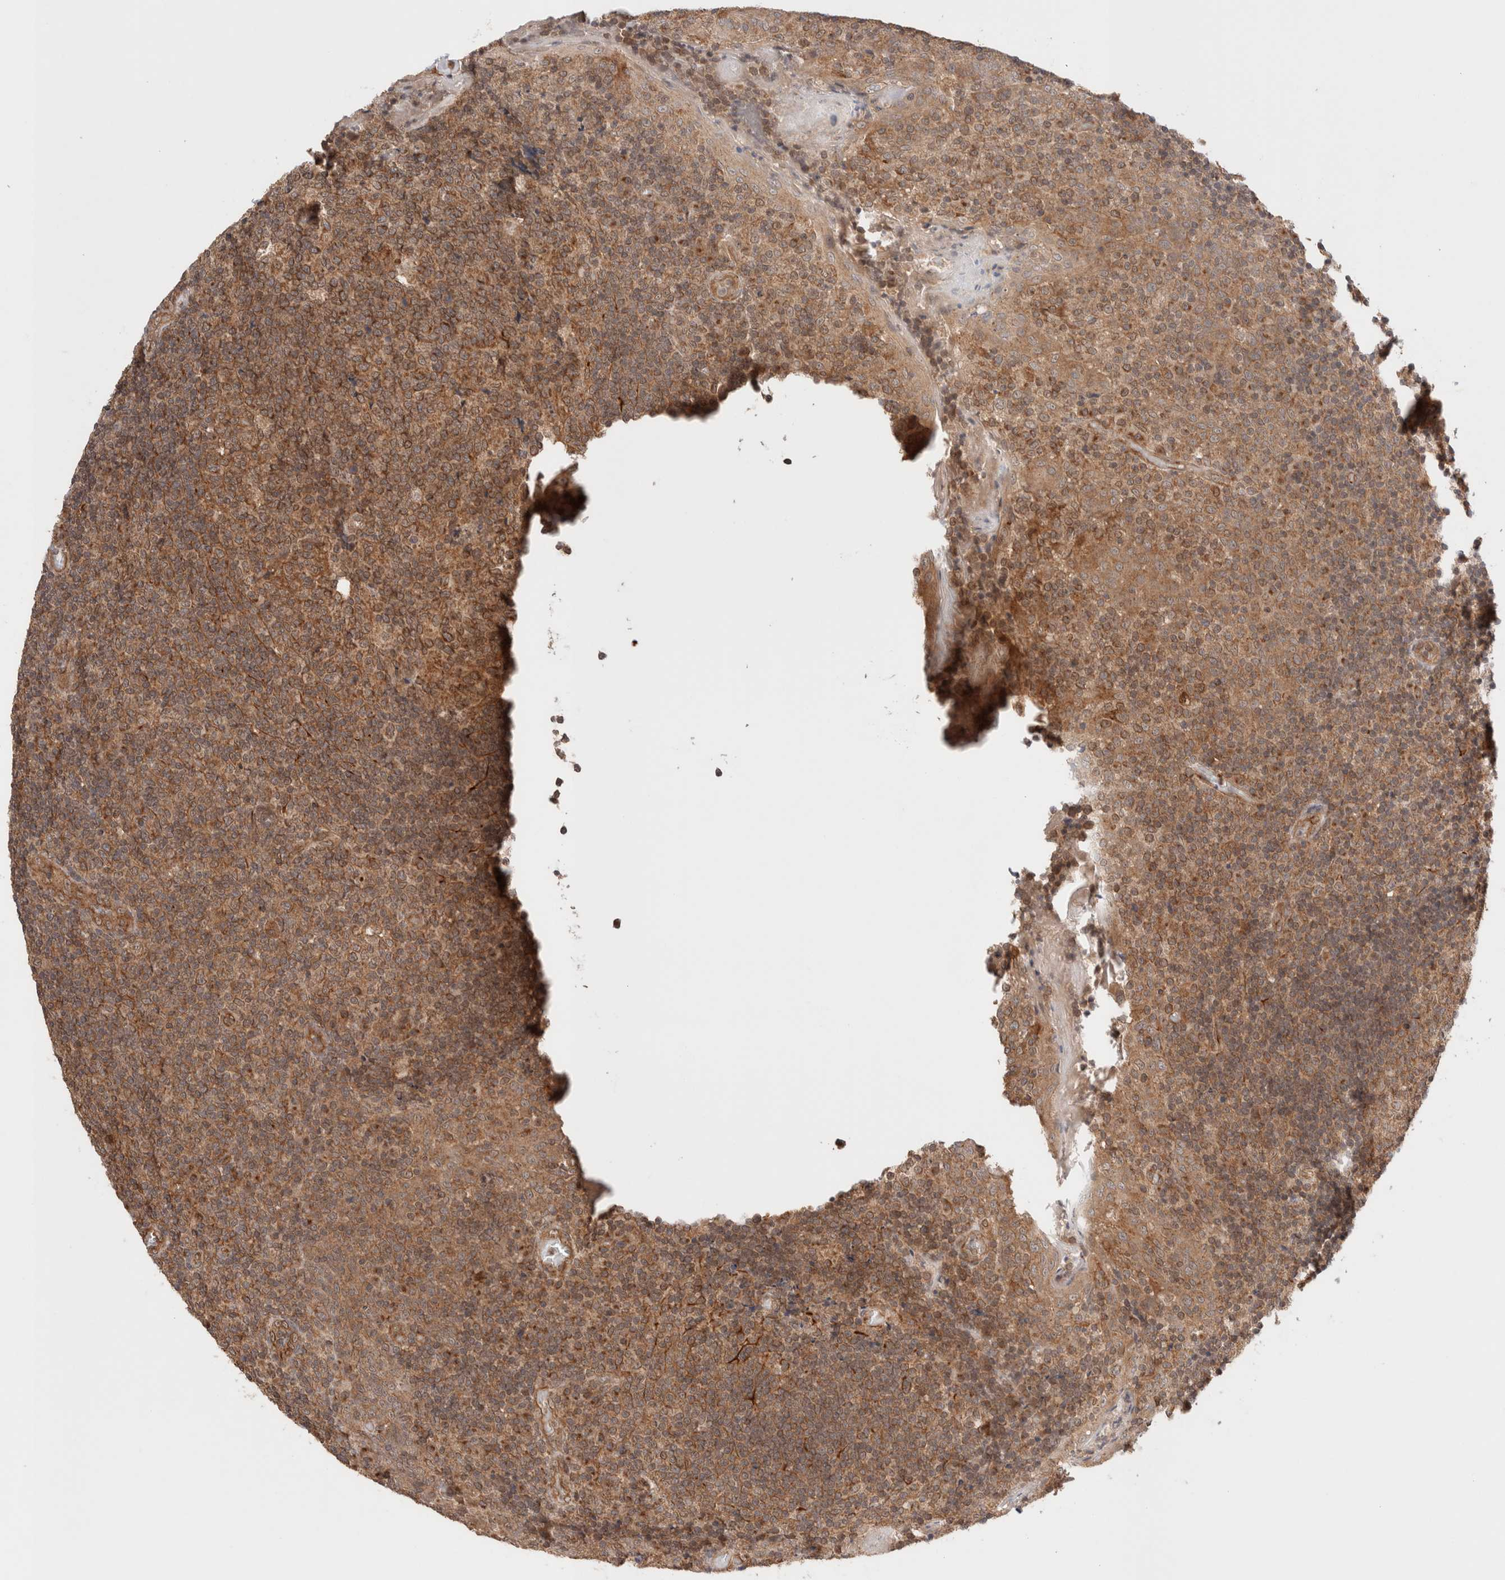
{"staining": {"intensity": "moderate", "quantity": ">75%", "location": "cytoplasmic/membranous"}, "tissue": "tonsil", "cell_type": "Germinal center cells", "image_type": "normal", "snomed": [{"axis": "morphology", "description": "Normal tissue, NOS"}, {"axis": "topography", "description": "Tonsil"}], "caption": "Protein staining of unremarkable tonsil demonstrates moderate cytoplasmic/membranous staining in about >75% of germinal center cells. Immunohistochemistry stains the protein in brown and the nuclei are stained blue.", "gene": "SIKE1", "patient": {"sex": "female", "age": 19}}